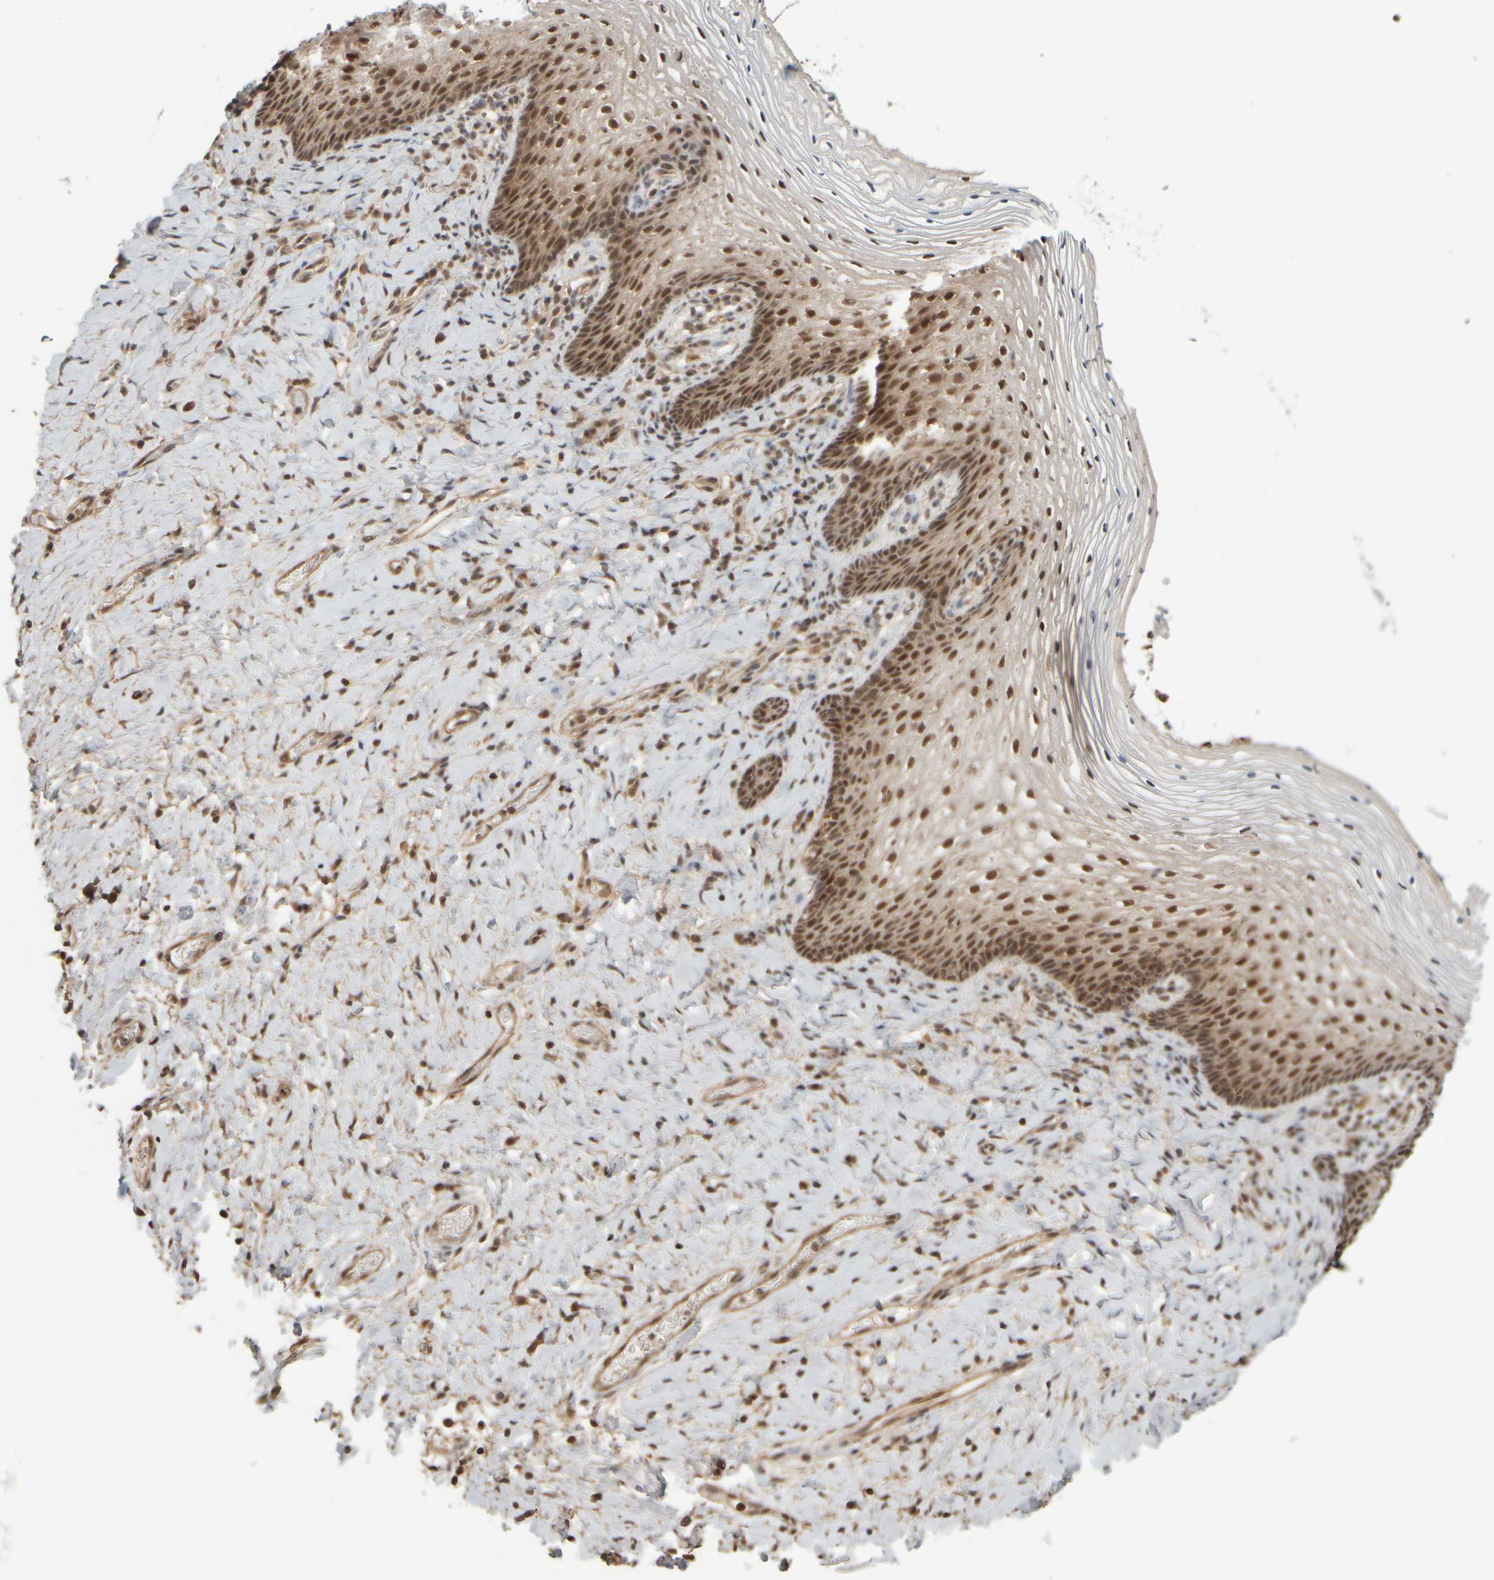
{"staining": {"intensity": "strong", "quantity": "25%-75%", "location": "nuclear"}, "tissue": "vagina", "cell_type": "Squamous epithelial cells", "image_type": "normal", "snomed": [{"axis": "morphology", "description": "Normal tissue, NOS"}, {"axis": "topography", "description": "Vagina"}], "caption": "Vagina stained for a protein exhibits strong nuclear positivity in squamous epithelial cells. (DAB = brown stain, brightfield microscopy at high magnification).", "gene": "SYNRG", "patient": {"sex": "female", "age": 60}}